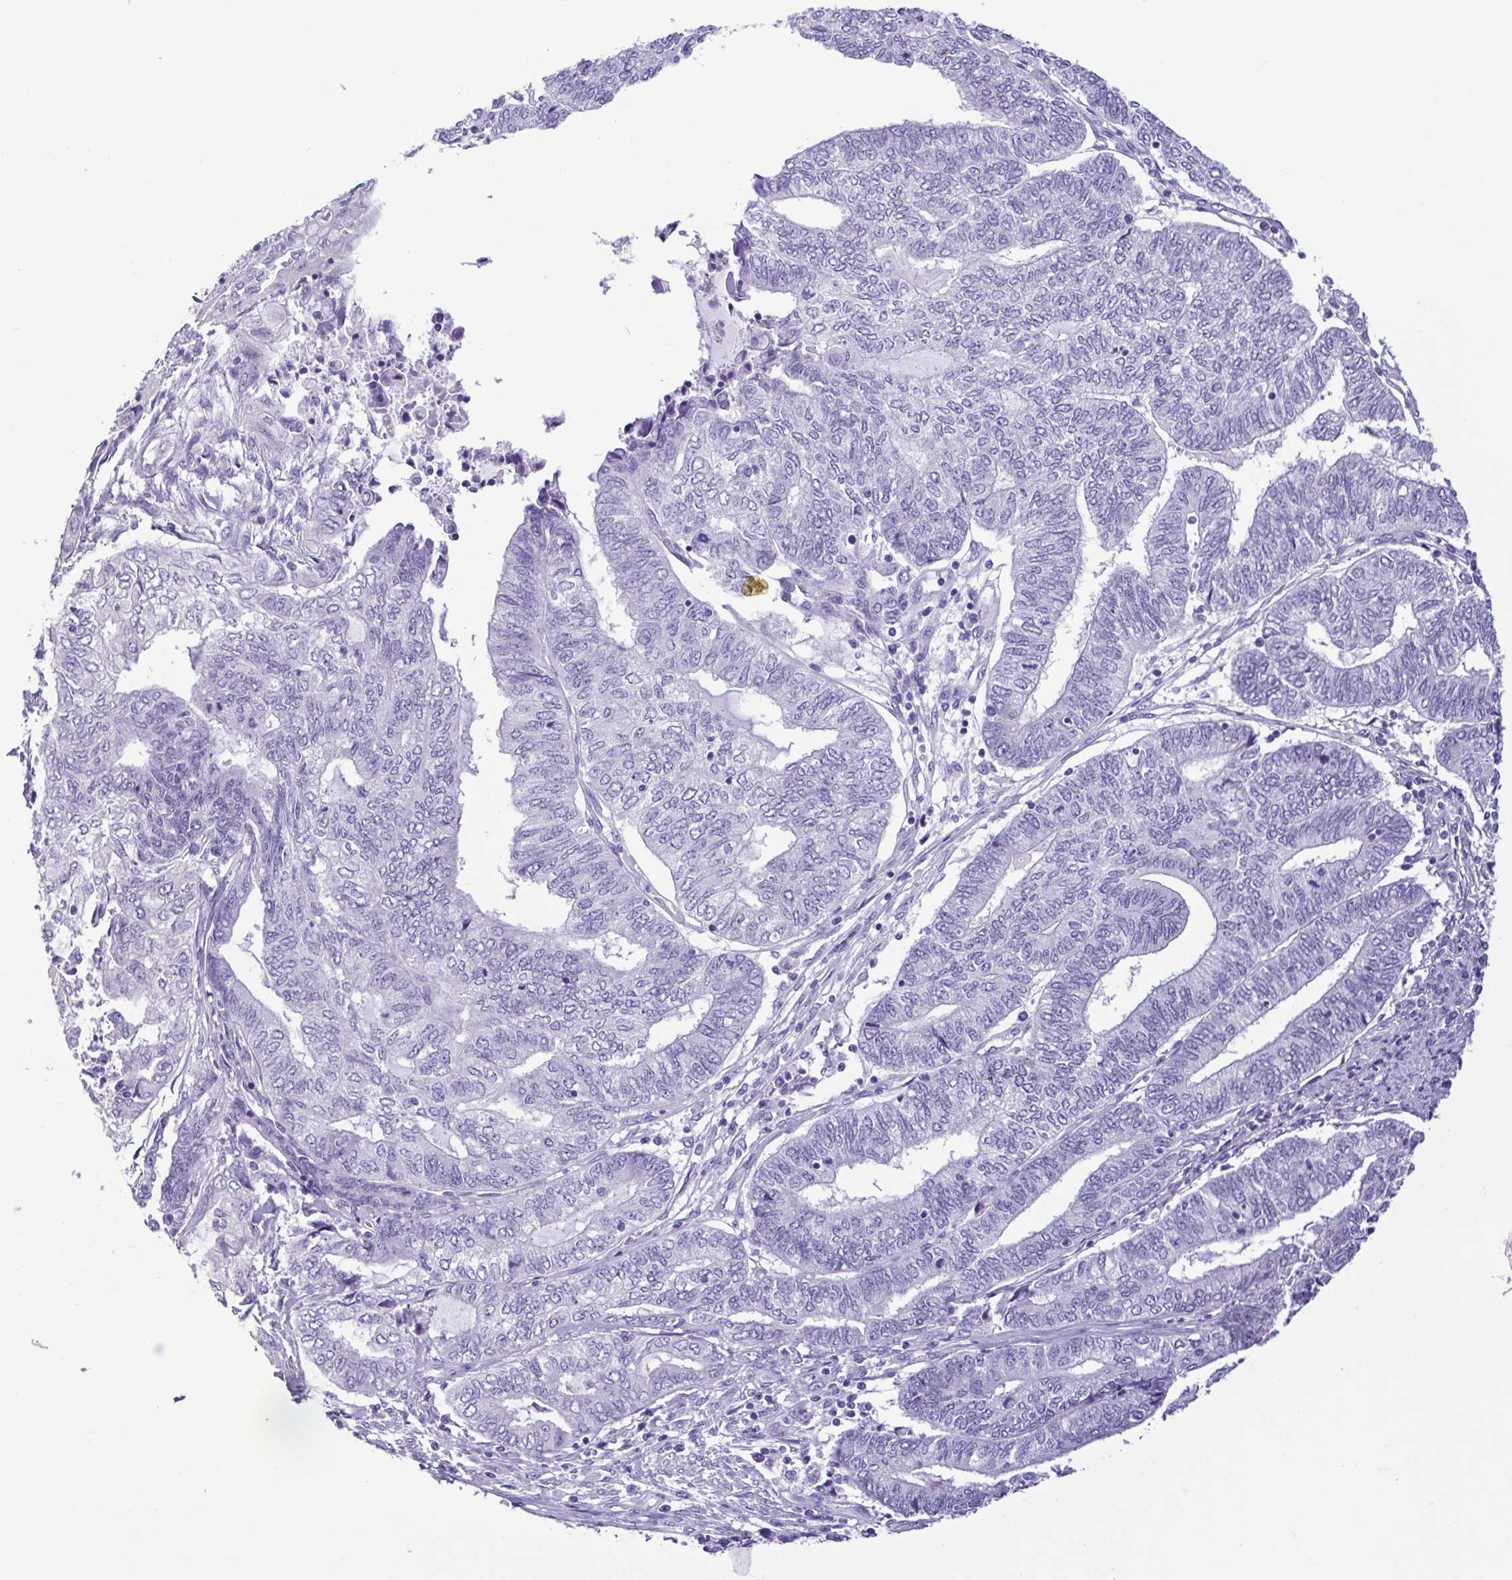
{"staining": {"intensity": "negative", "quantity": "none", "location": "none"}, "tissue": "endometrial cancer", "cell_type": "Tumor cells", "image_type": "cancer", "snomed": [{"axis": "morphology", "description": "Adenocarcinoma, NOS"}, {"axis": "topography", "description": "Uterus"}, {"axis": "topography", "description": "Endometrium"}], "caption": "Human endometrial adenocarcinoma stained for a protein using immunohistochemistry demonstrates no positivity in tumor cells.", "gene": "CBY2", "patient": {"sex": "female", "age": 70}}